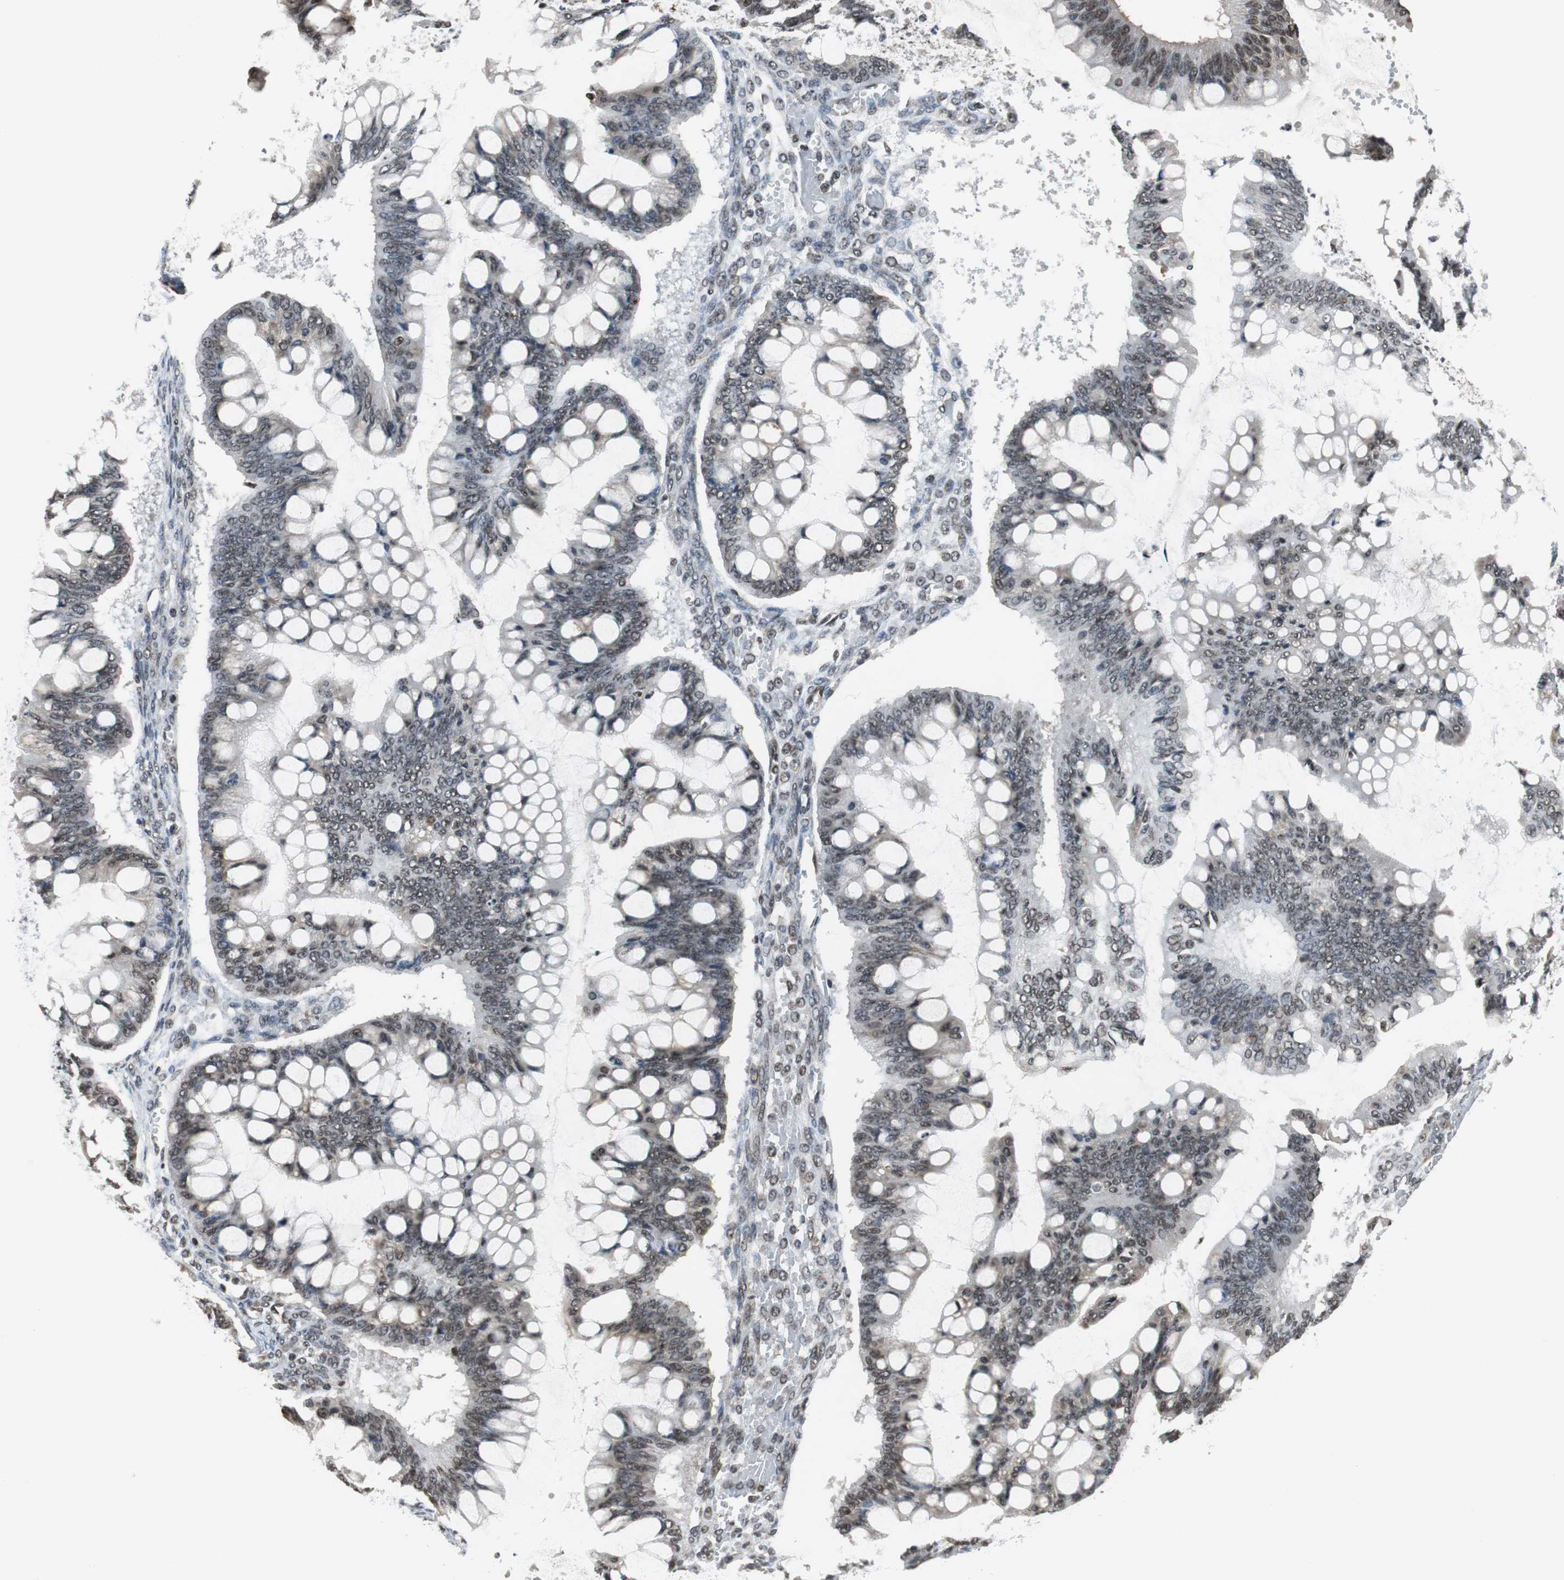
{"staining": {"intensity": "weak", "quantity": "25%-75%", "location": "nuclear"}, "tissue": "ovarian cancer", "cell_type": "Tumor cells", "image_type": "cancer", "snomed": [{"axis": "morphology", "description": "Cystadenocarcinoma, mucinous, NOS"}, {"axis": "topography", "description": "Ovary"}], "caption": "Immunohistochemistry image of mucinous cystadenocarcinoma (ovarian) stained for a protein (brown), which reveals low levels of weak nuclear staining in about 25%-75% of tumor cells.", "gene": "REST", "patient": {"sex": "female", "age": 73}}